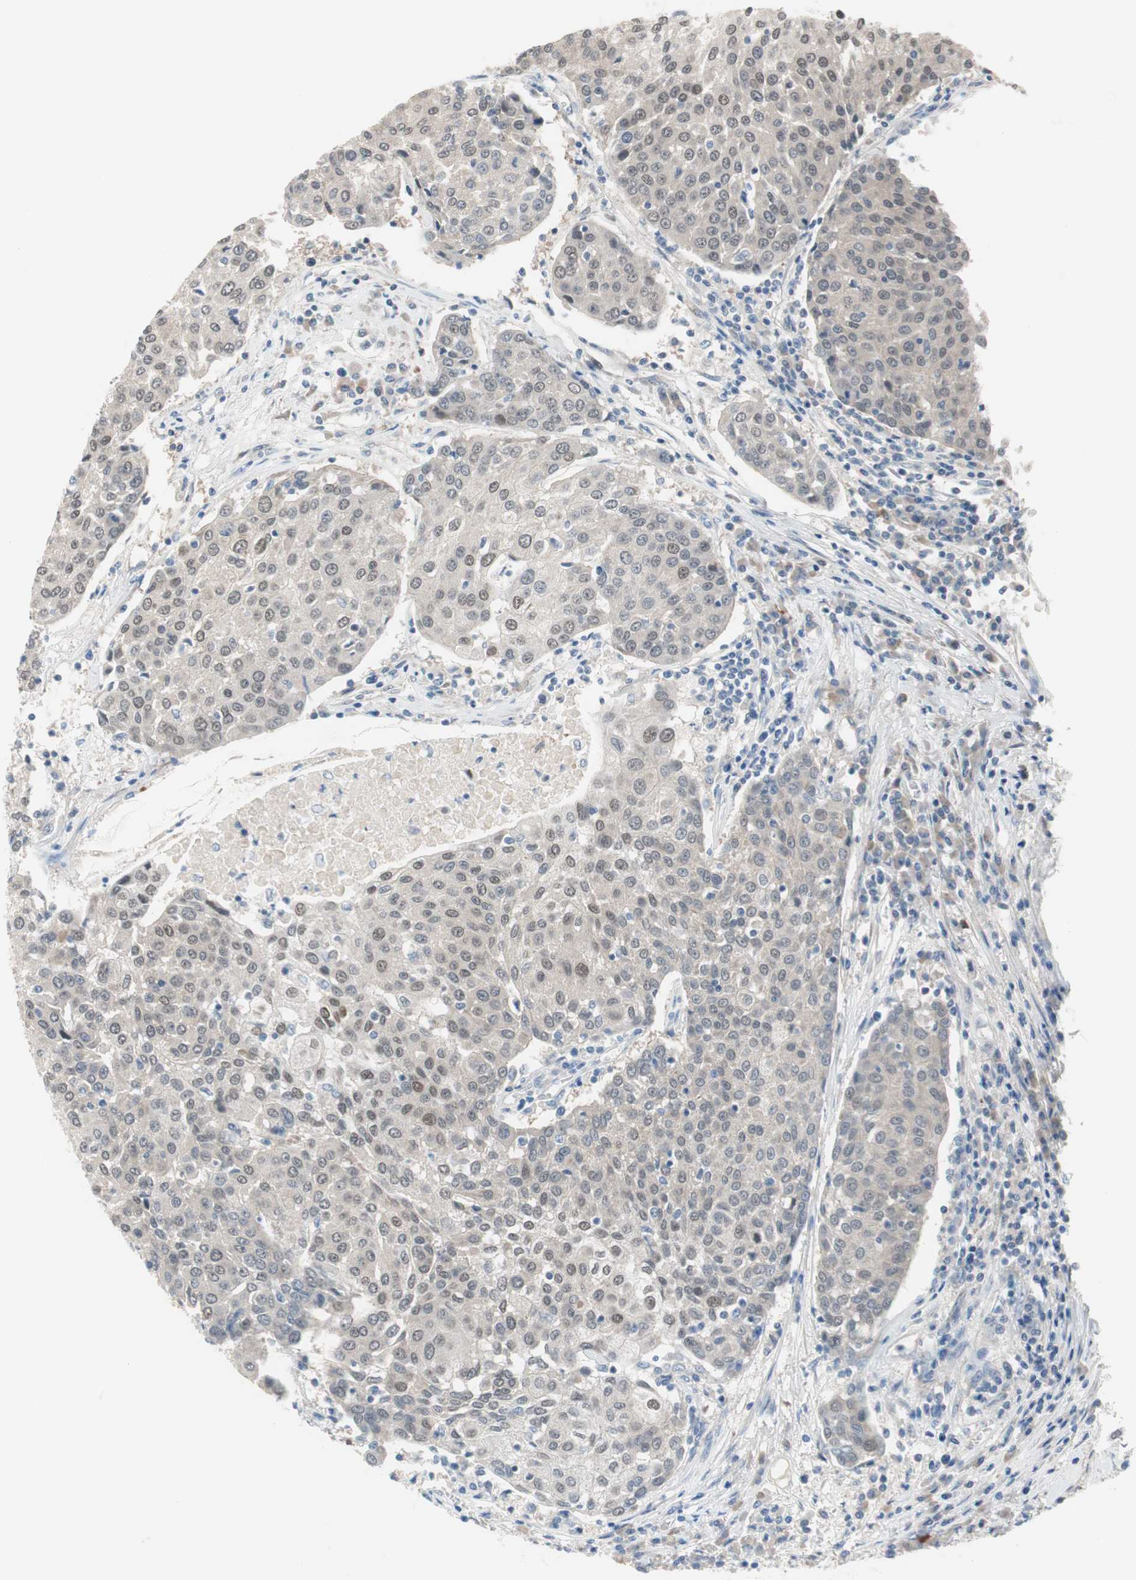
{"staining": {"intensity": "weak", "quantity": "<25%", "location": "nuclear"}, "tissue": "urothelial cancer", "cell_type": "Tumor cells", "image_type": "cancer", "snomed": [{"axis": "morphology", "description": "Urothelial carcinoma, High grade"}, {"axis": "topography", "description": "Urinary bladder"}], "caption": "Tumor cells are negative for brown protein staining in high-grade urothelial carcinoma.", "gene": "GRHL1", "patient": {"sex": "female", "age": 85}}